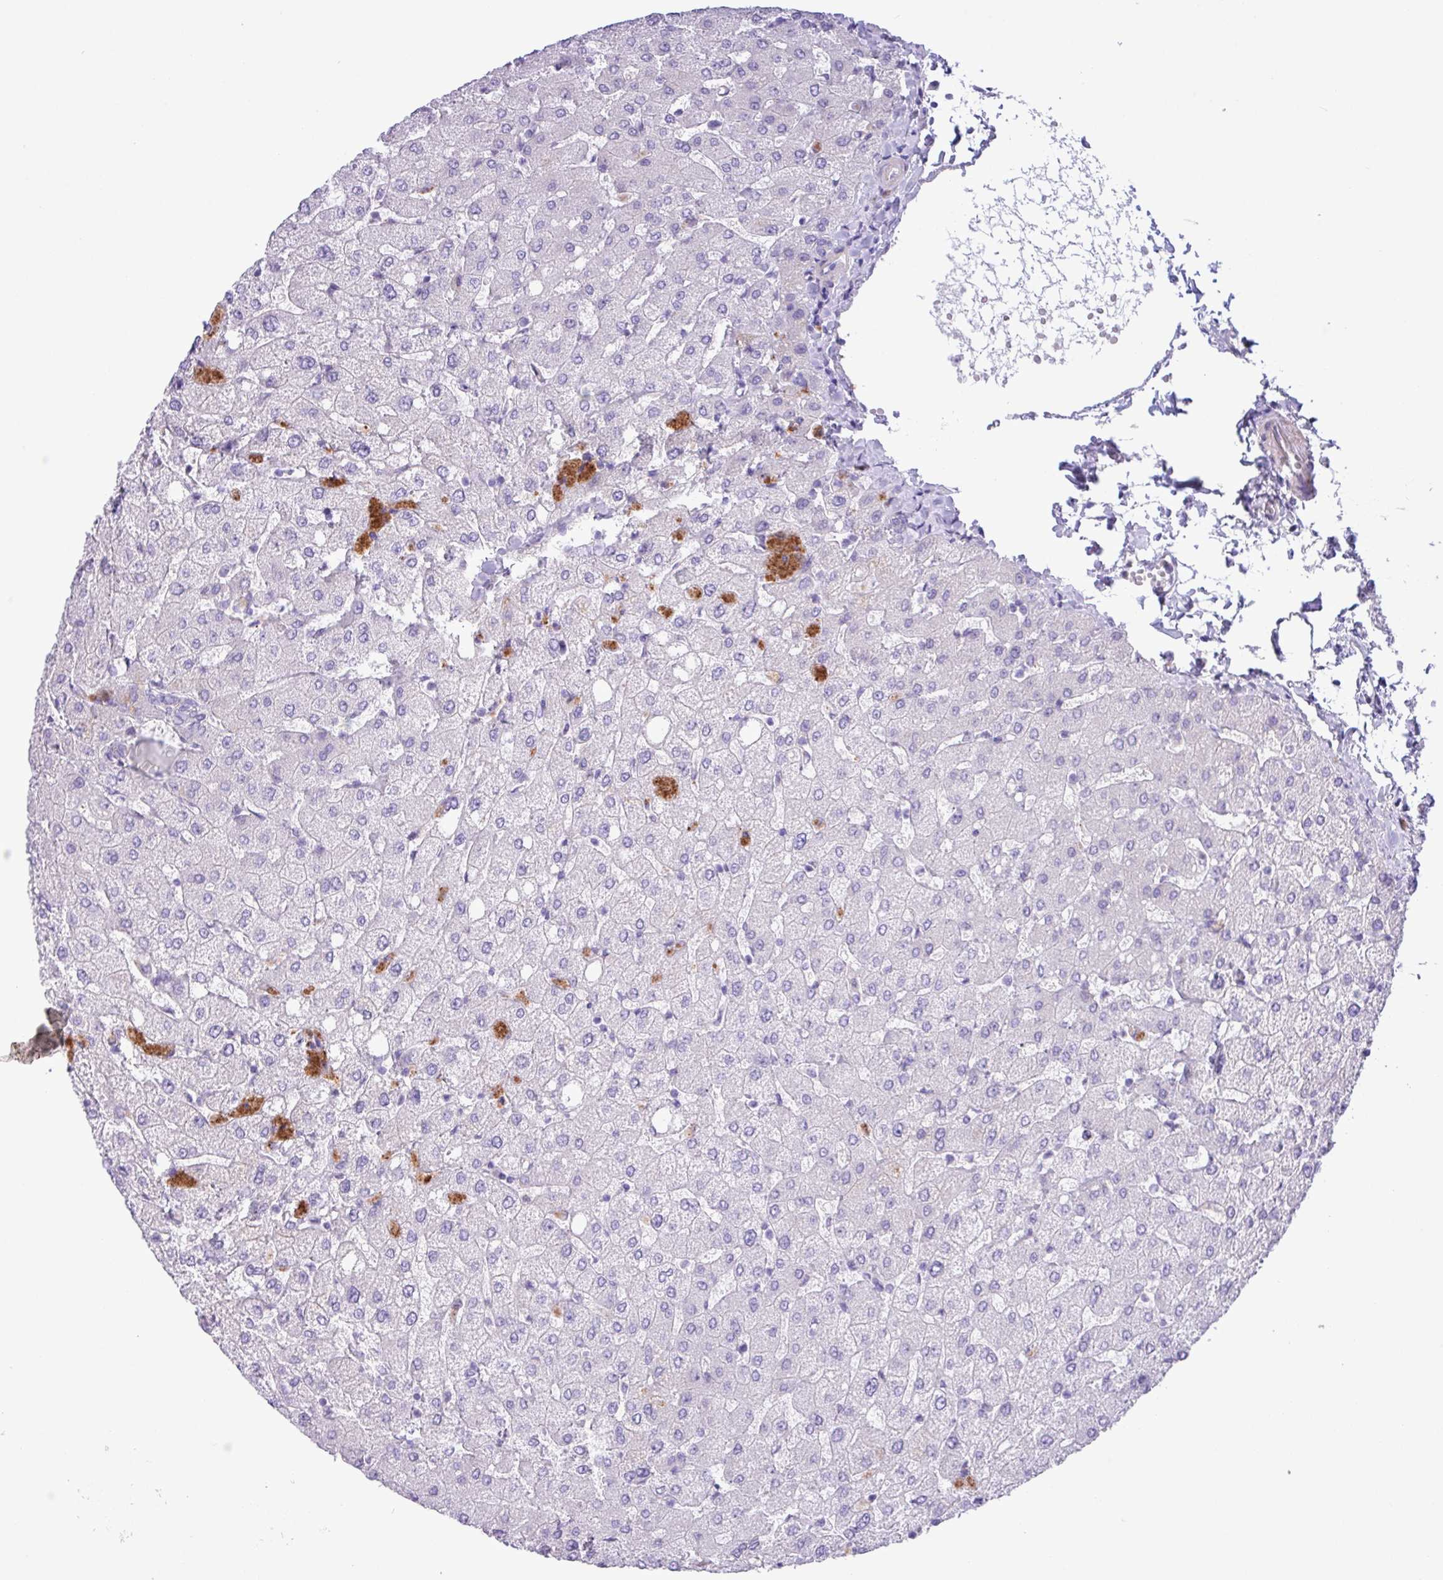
{"staining": {"intensity": "negative", "quantity": "none", "location": "none"}, "tissue": "liver", "cell_type": "Cholangiocytes", "image_type": "normal", "snomed": [{"axis": "morphology", "description": "Normal tissue, NOS"}, {"axis": "topography", "description": "Liver"}], "caption": "High power microscopy micrograph of an immunohistochemistry (IHC) micrograph of benign liver, revealing no significant expression in cholangiocytes. (IHC, brightfield microscopy, high magnification).", "gene": "SPINK8", "patient": {"sex": "female", "age": 54}}